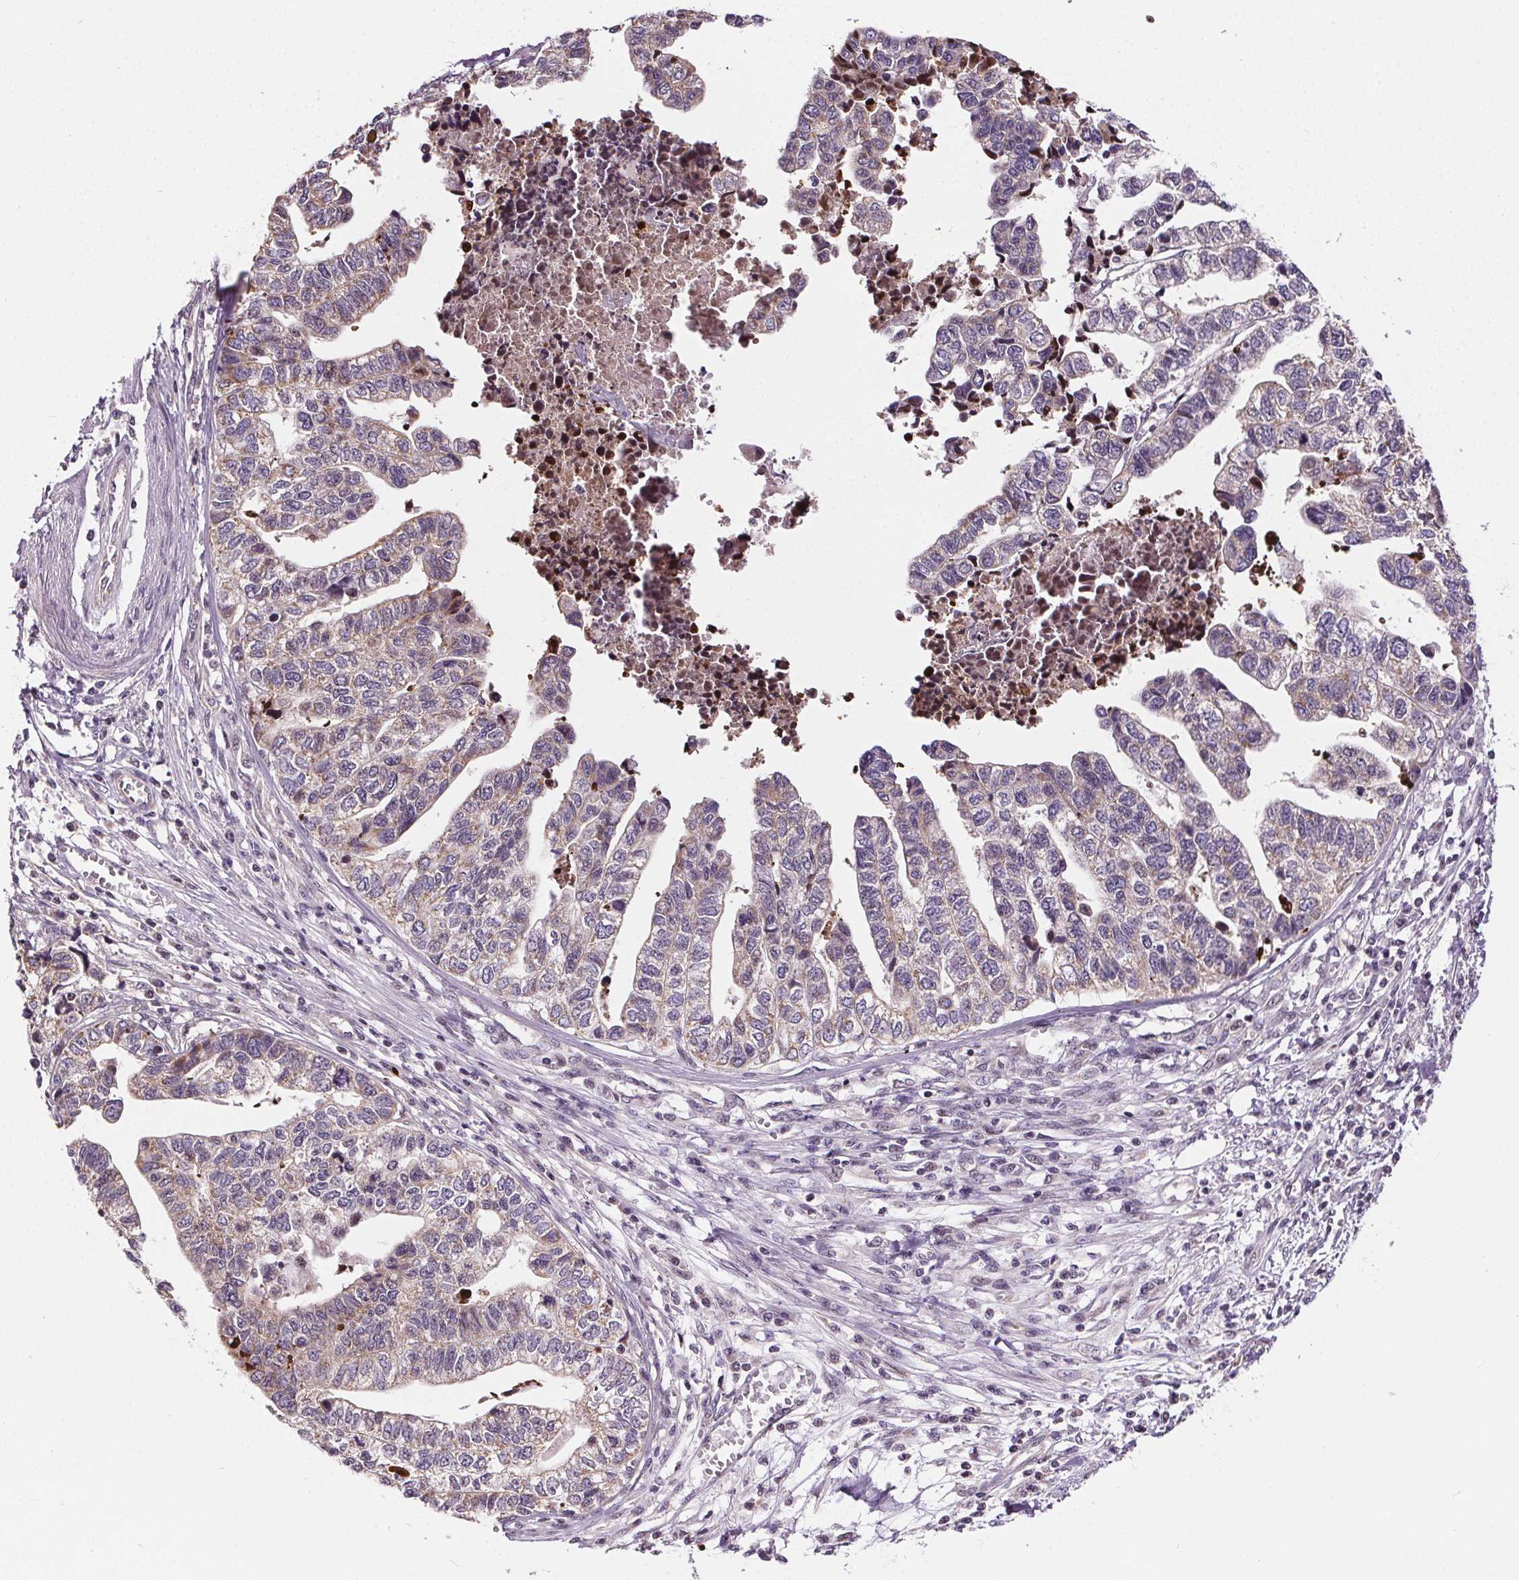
{"staining": {"intensity": "moderate", "quantity": "25%-75%", "location": "cytoplasmic/membranous"}, "tissue": "stomach cancer", "cell_type": "Tumor cells", "image_type": "cancer", "snomed": [{"axis": "morphology", "description": "Adenocarcinoma, NOS"}, {"axis": "topography", "description": "Stomach, upper"}], "caption": "Adenocarcinoma (stomach) tissue exhibits moderate cytoplasmic/membranous staining in approximately 25%-75% of tumor cells", "gene": "SUCLA2", "patient": {"sex": "female", "age": 67}}